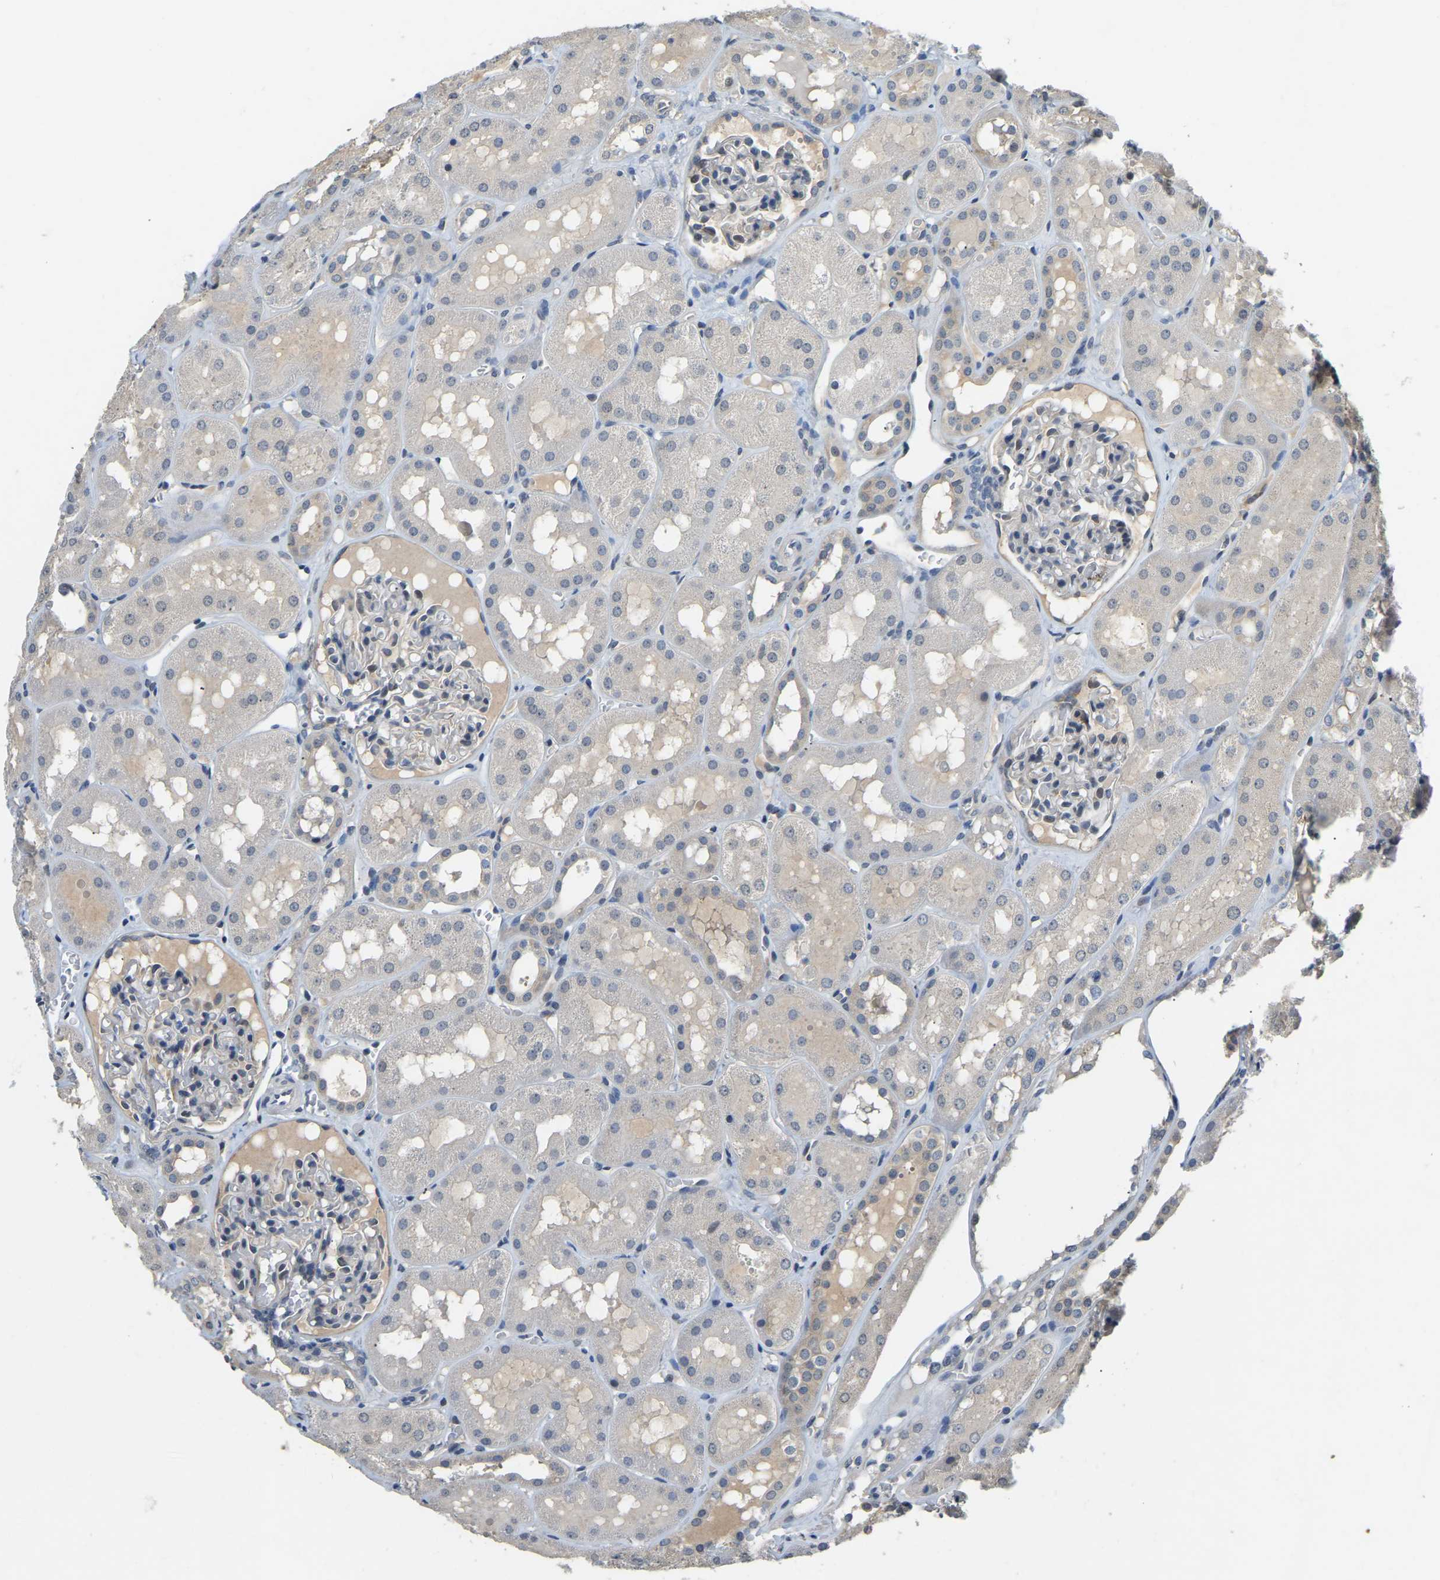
{"staining": {"intensity": "weak", "quantity": "<25%", "location": "cytoplasmic/membranous"}, "tissue": "kidney", "cell_type": "Cells in glomeruli", "image_type": "normal", "snomed": [{"axis": "morphology", "description": "Normal tissue, NOS"}, {"axis": "topography", "description": "Kidney"}, {"axis": "topography", "description": "Urinary bladder"}], "caption": "High magnification brightfield microscopy of unremarkable kidney stained with DAB (3,3'-diaminobenzidine) (brown) and counterstained with hematoxylin (blue): cells in glomeruli show no significant positivity.", "gene": "AHNAK", "patient": {"sex": "male", "age": 16}}